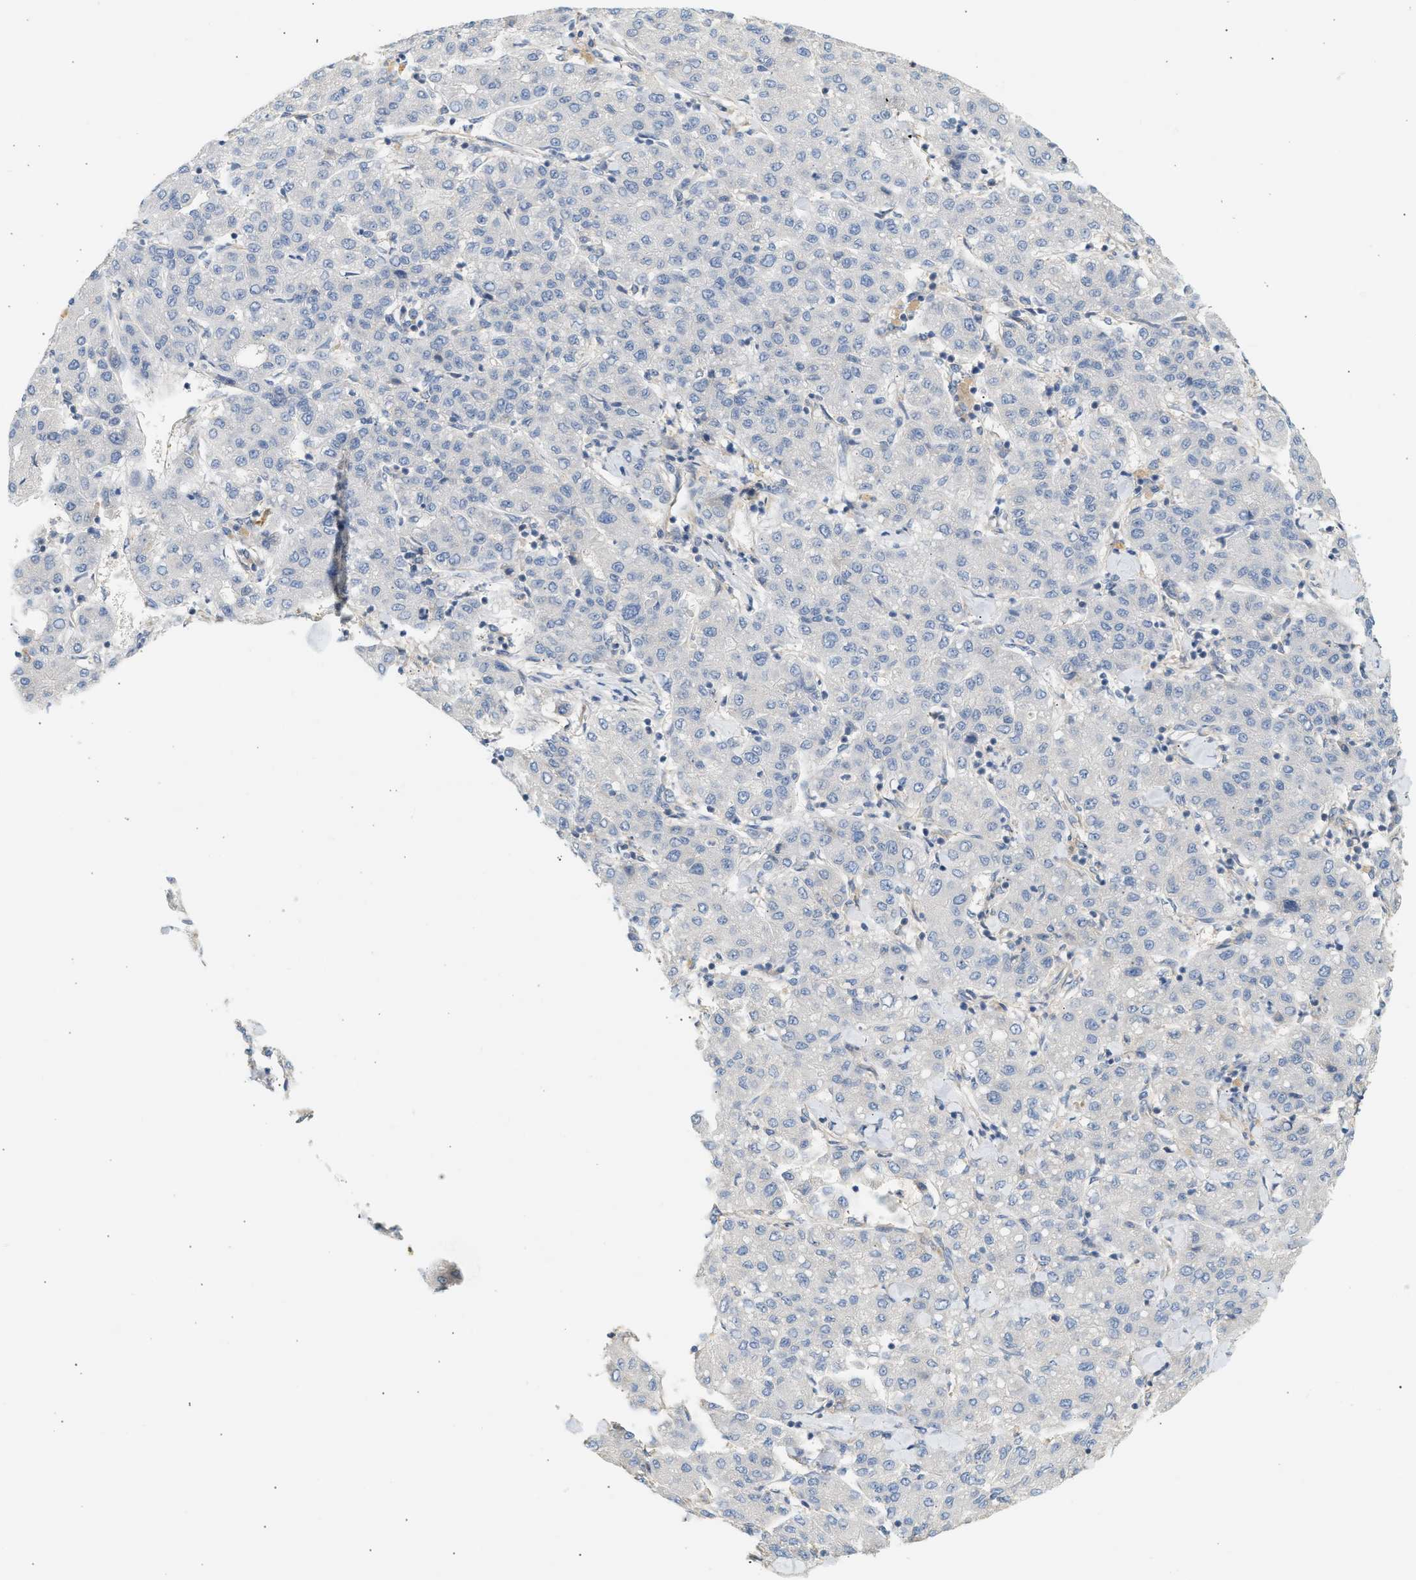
{"staining": {"intensity": "negative", "quantity": "none", "location": "none"}, "tissue": "liver cancer", "cell_type": "Tumor cells", "image_type": "cancer", "snomed": [{"axis": "morphology", "description": "Carcinoma, Hepatocellular, NOS"}, {"axis": "topography", "description": "Liver"}], "caption": "High magnification brightfield microscopy of hepatocellular carcinoma (liver) stained with DAB (brown) and counterstained with hematoxylin (blue): tumor cells show no significant staining. The staining was performed using DAB to visualize the protein expression in brown, while the nuclei were stained in blue with hematoxylin (Magnification: 20x).", "gene": "PAFAH1B1", "patient": {"sex": "male", "age": 65}}